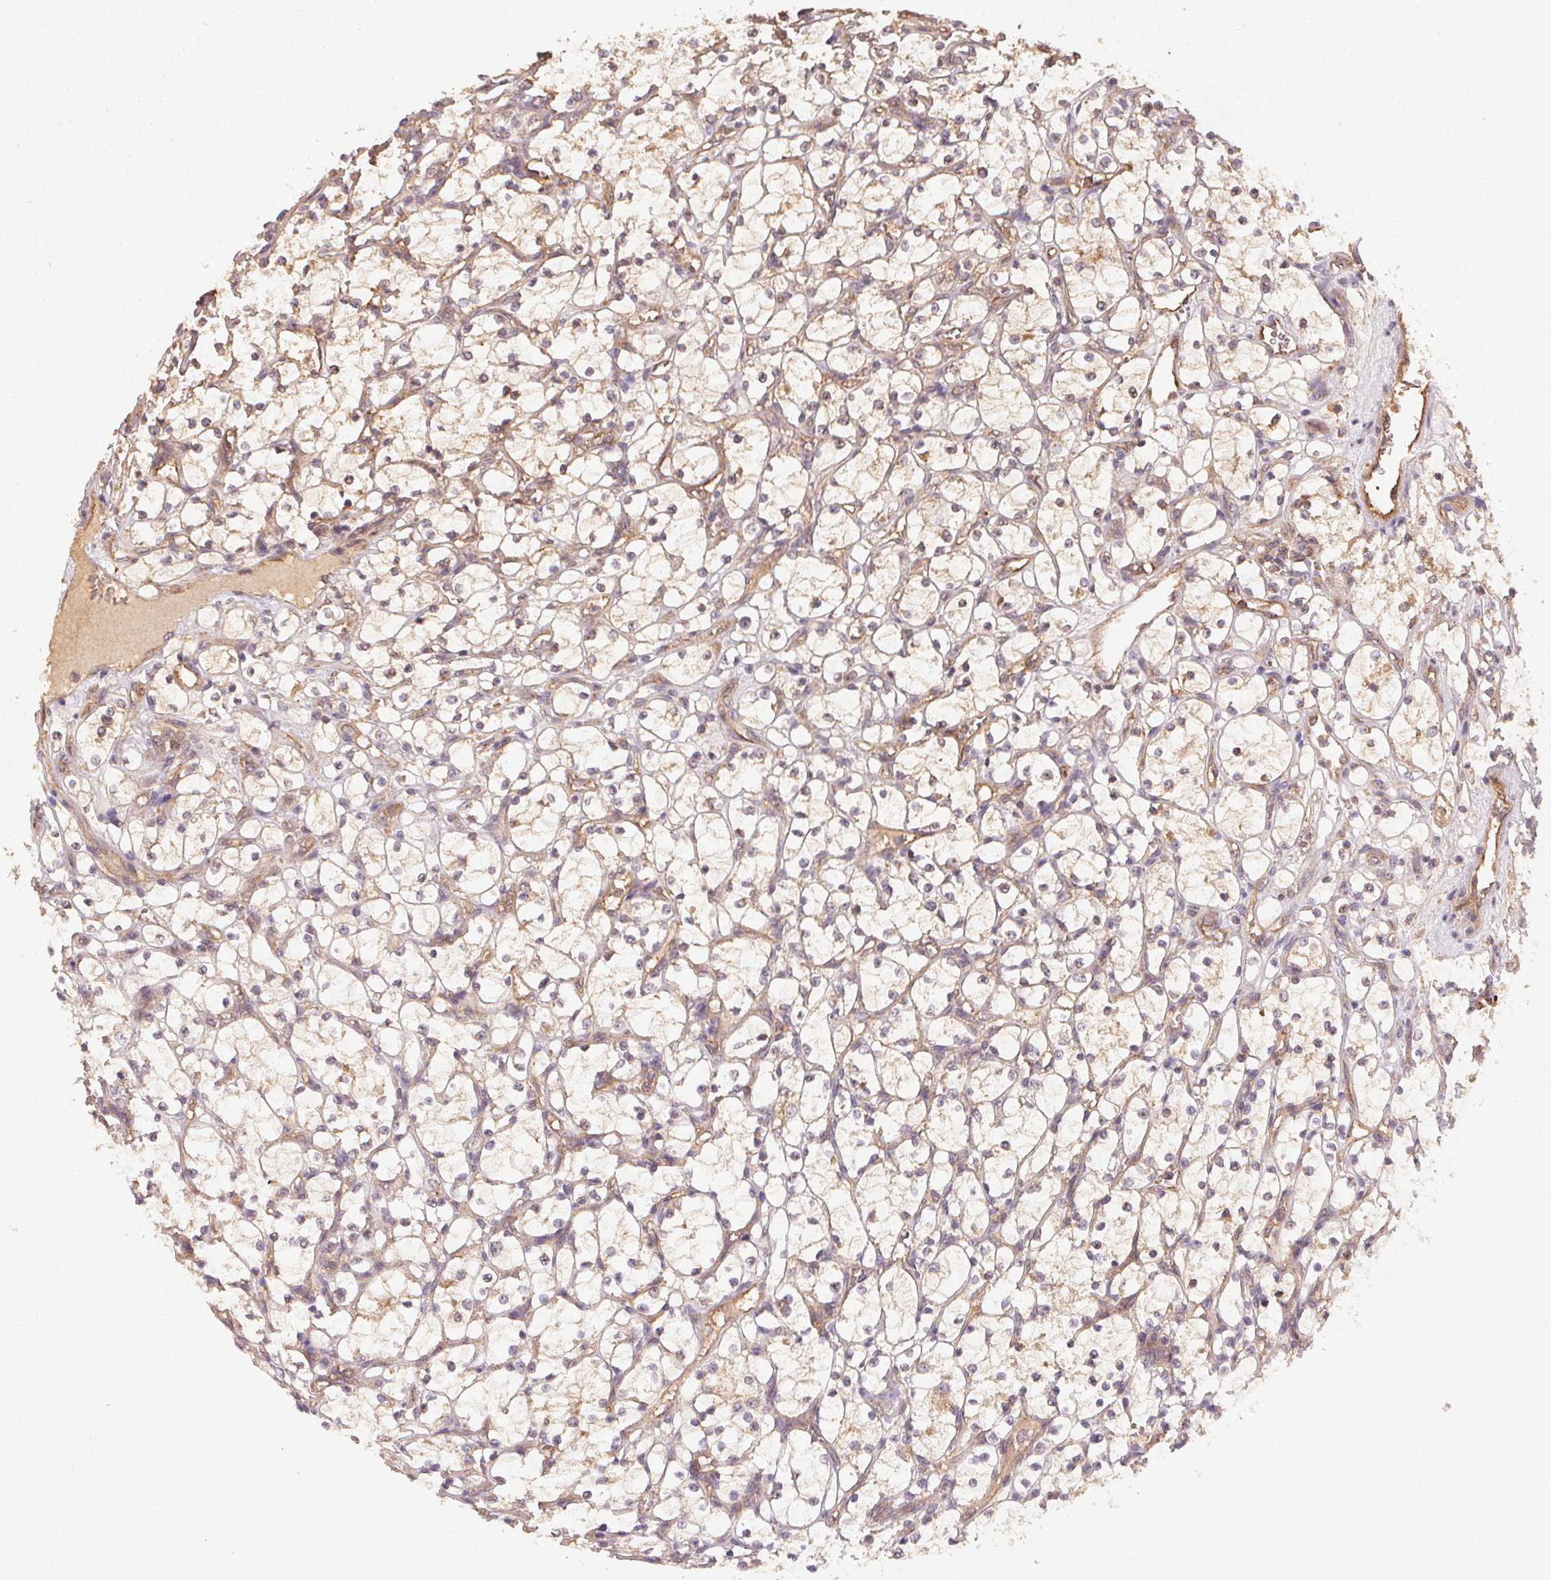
{"staining": {"intensity": "weak", "quantity": ">75%", "location": "cytoplasmic/membranous"}, "tissue": "renal cancer", "cell_type": "Tumor cells", "image_type": "cancer", "snomed": [{"axis": "morphology", "description": "Adenocarcinoma, NOS"}, {"axis": "topography", "description": "Kidney"}], "caption": "Immunohistochemistry photomicrograph of human renal cancer stained for a protein (brown), which shows low levels of weak cytoplasmic/membranous staining in approximately >75% of tumor cells.", "gene": "RALA", "patient": {"sex": "female", "age": 69}}